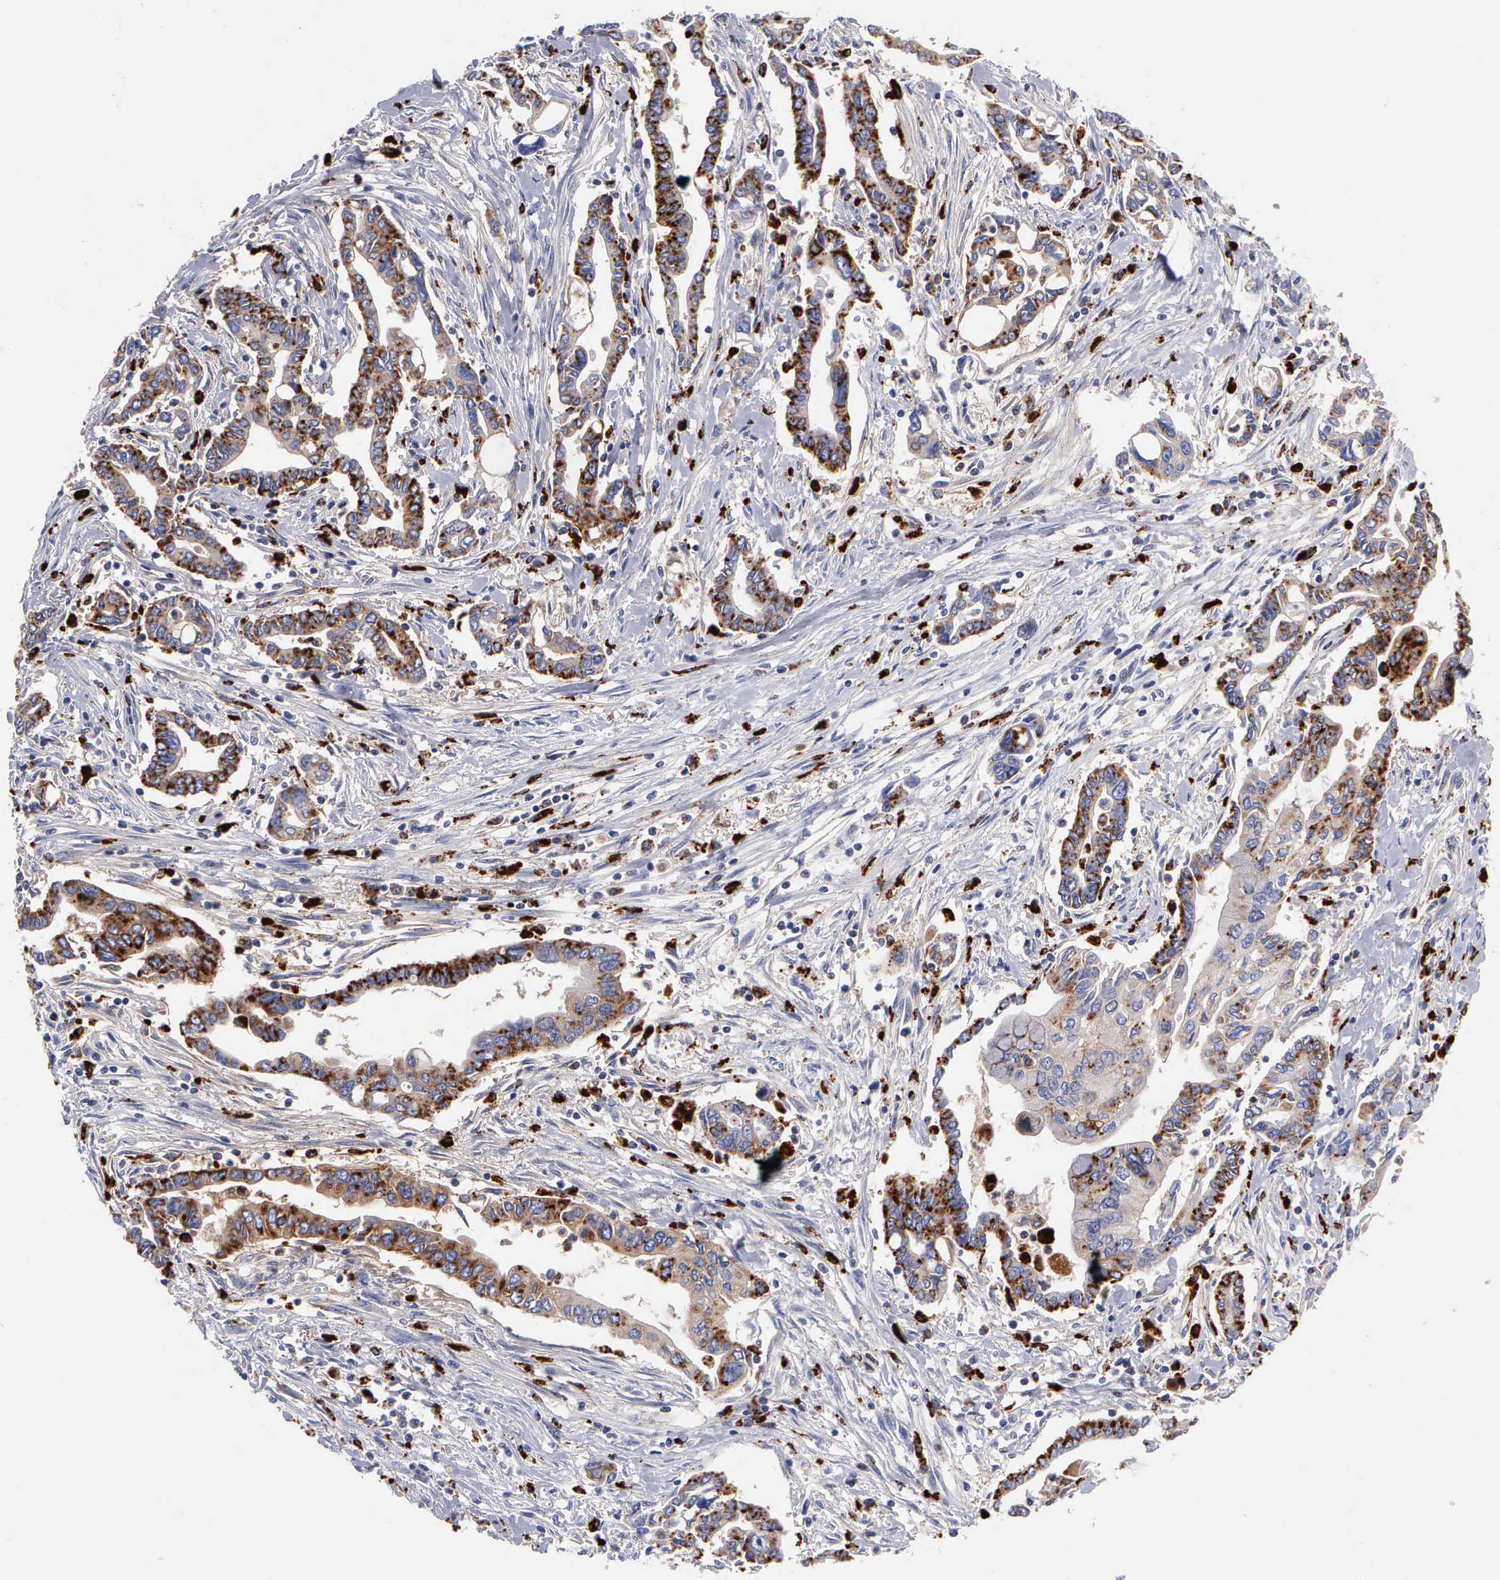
{"staining": {"intensity": "moderate", "quantity": ">75%", "location": "cytoplasmic/membranous"}, "tissue": "pancreatic cancer", "cell_type": "Tumor cells", "image_type": "cancer", "snomed": [{"axis": "morphology", "description": "Adenocarcinoma, NOS"}, {"axis": "topography", "description": "Pancreas"}], "caption": "IHC (DAB (3,3'-diaminobenzidine)) staining of human pancreatic cancer (adenocarcinoma) reveals moderate cytoplasmic/membranous protein positivity in about >75% of tumor cells. (Stains: DAB in brown, nuclei in blue, Microscopy: brightfield microscopy at high magnification).", "gene": "CTSH", "patient": {"sex": "female", "age": 57}}